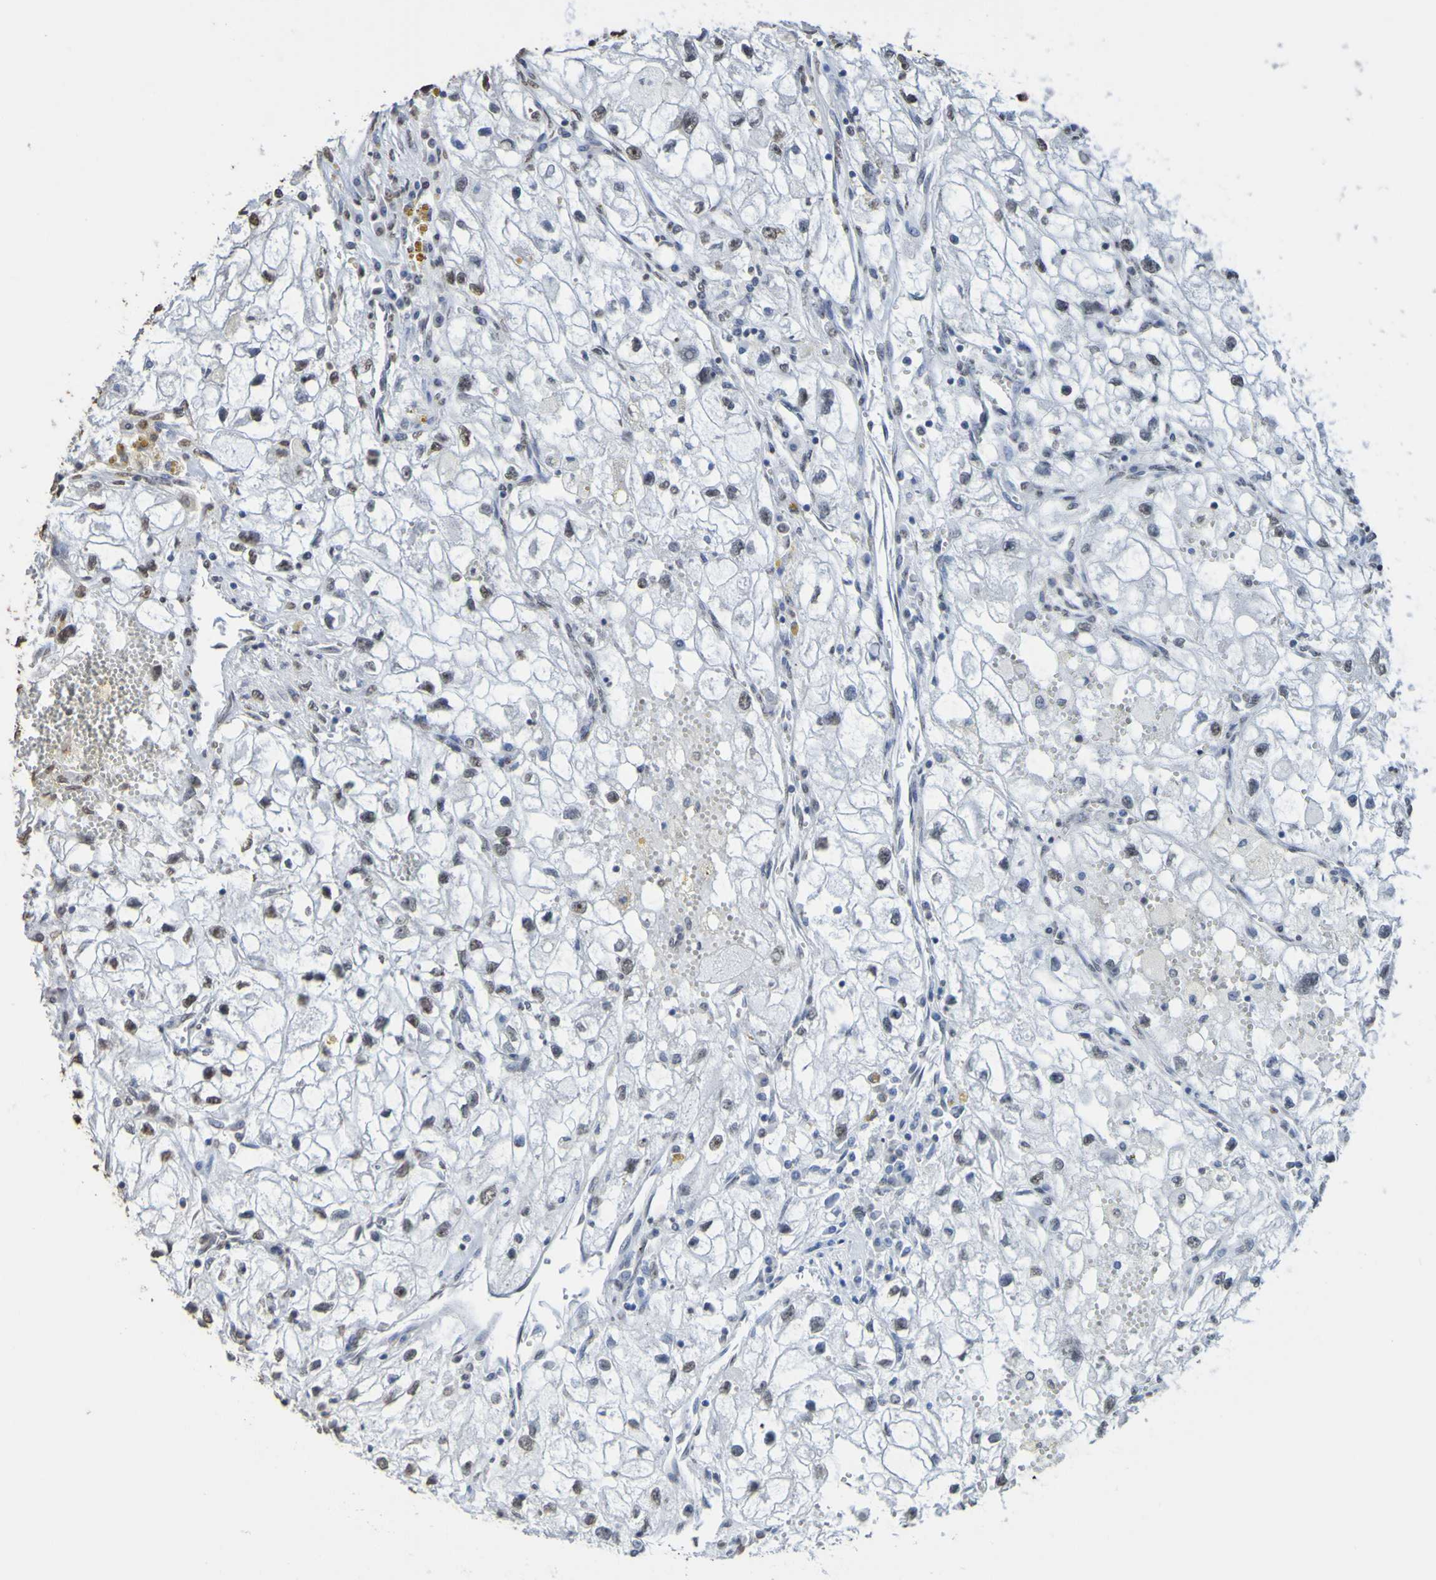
{"staining": {"intensity": "weak", "quantity": "<25%", "location": "nuclear"}, "tissue": "renal cancer", "cell_type": "Tumor cells", "image_type": "cancer", "snomed": [{"axis": "morphology", "description": "Adenocarcinoma, NOS"}, {"axis": "topography", "description": "Kidney"}], "caption": "The immunohistochemistry photomicrograph has no significant expression in tumor cells of renal cancer tissue.", "gene": "ALKBH2", "patient": {"sex": "female", "age": 70}}